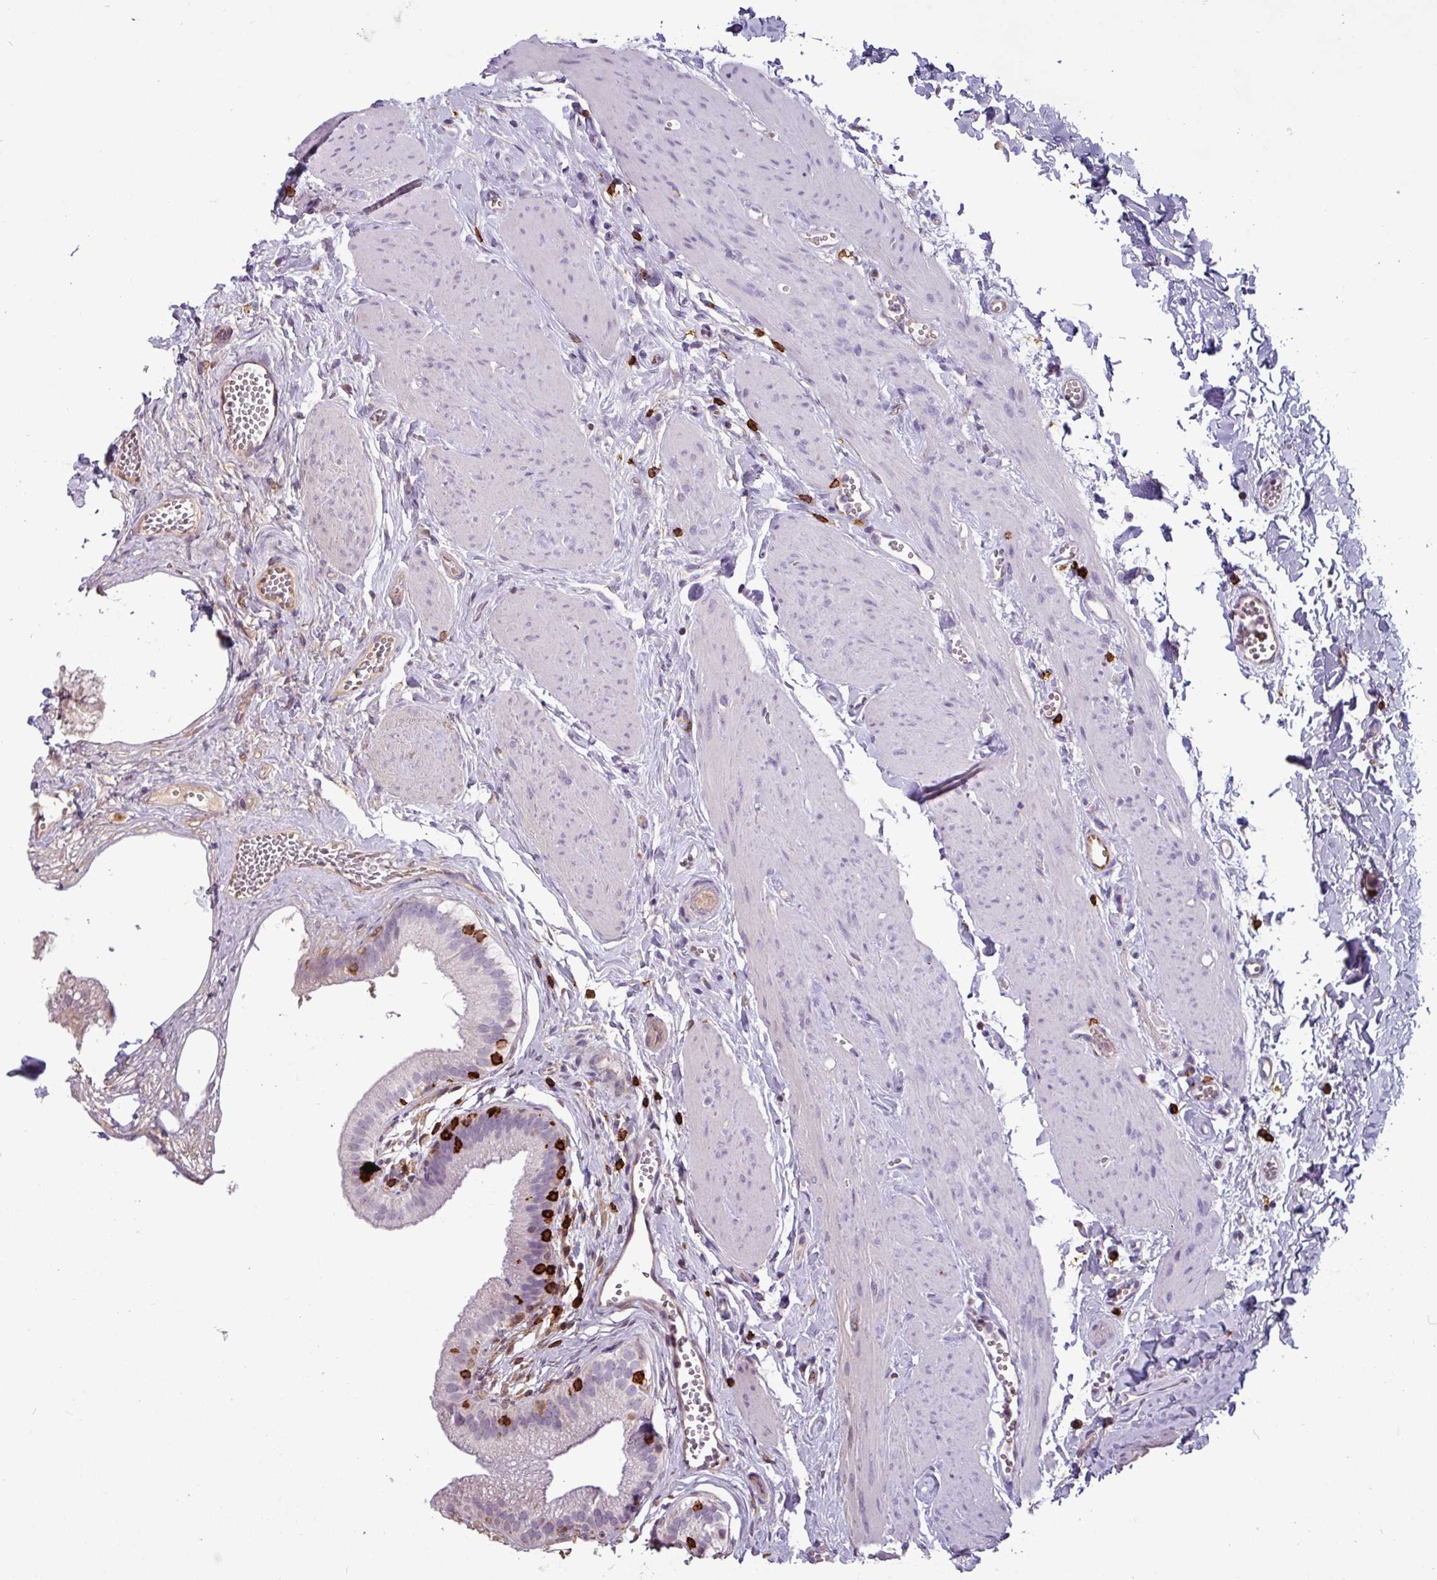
{"staining": {"intensity": "negative", "quantity": "none", "location": "none"}, "tissue": "gallbladder", "cell_type": "Glandular cells", "image_type": "normal", "snomed": [{"axis": "morphology", "description": "Normal tissue, NOS"}, {"axis": "topography", "description": "Gallbladder"}], "caption": "There is no significant staining in glandular cells of gallbladder. Nuclei are stained in blue.", "gene": "CD8A", "patient": {"sex": "female", "age": 54}}